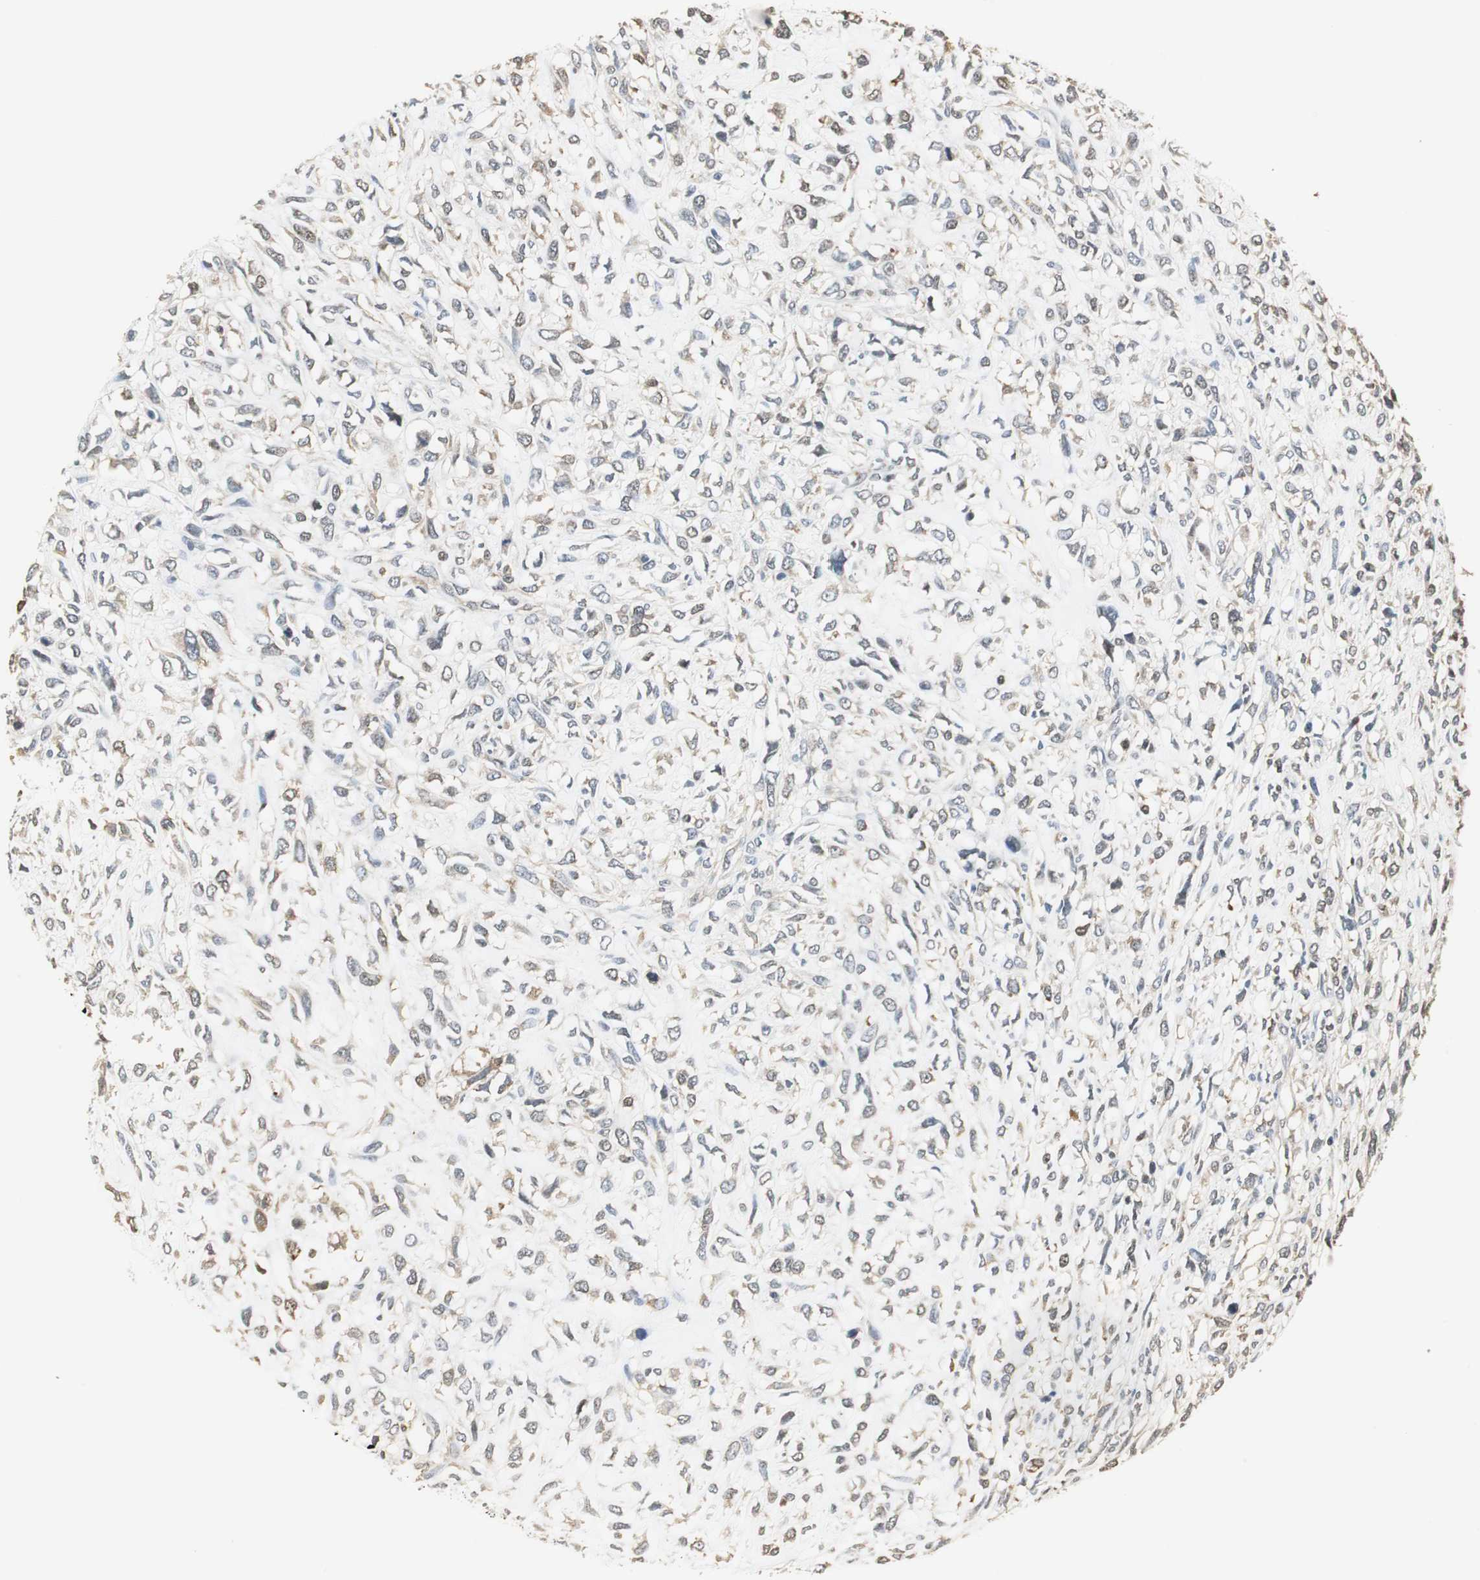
{"staining": {"intensity": "weak", "quantity": ">75%", "location": "cytoplasmic/membranous"}, "tissue": "head and neck cancer", "cell_type": "Tumor cells", "image_type": "cancer", "snomed": [{"axis": "morphology", "description": "Necrosis, NOS"}, {"axis": "morphology", "description": "Neoplasm, malignant, NOS"}, {"axis": "topography", "description": "Salivary gland"}, {"axis": "topography", "description": "Head-Neck"}], "caption": "Immunohistochemical staining of head and neck neoplasm (malignant) displays low levels of weak cytoplasmic/membranous protein staining in approximately >75% of tumor cells.", "gene": "CCT5", "patient": {"sex": "male", "age": 43}}